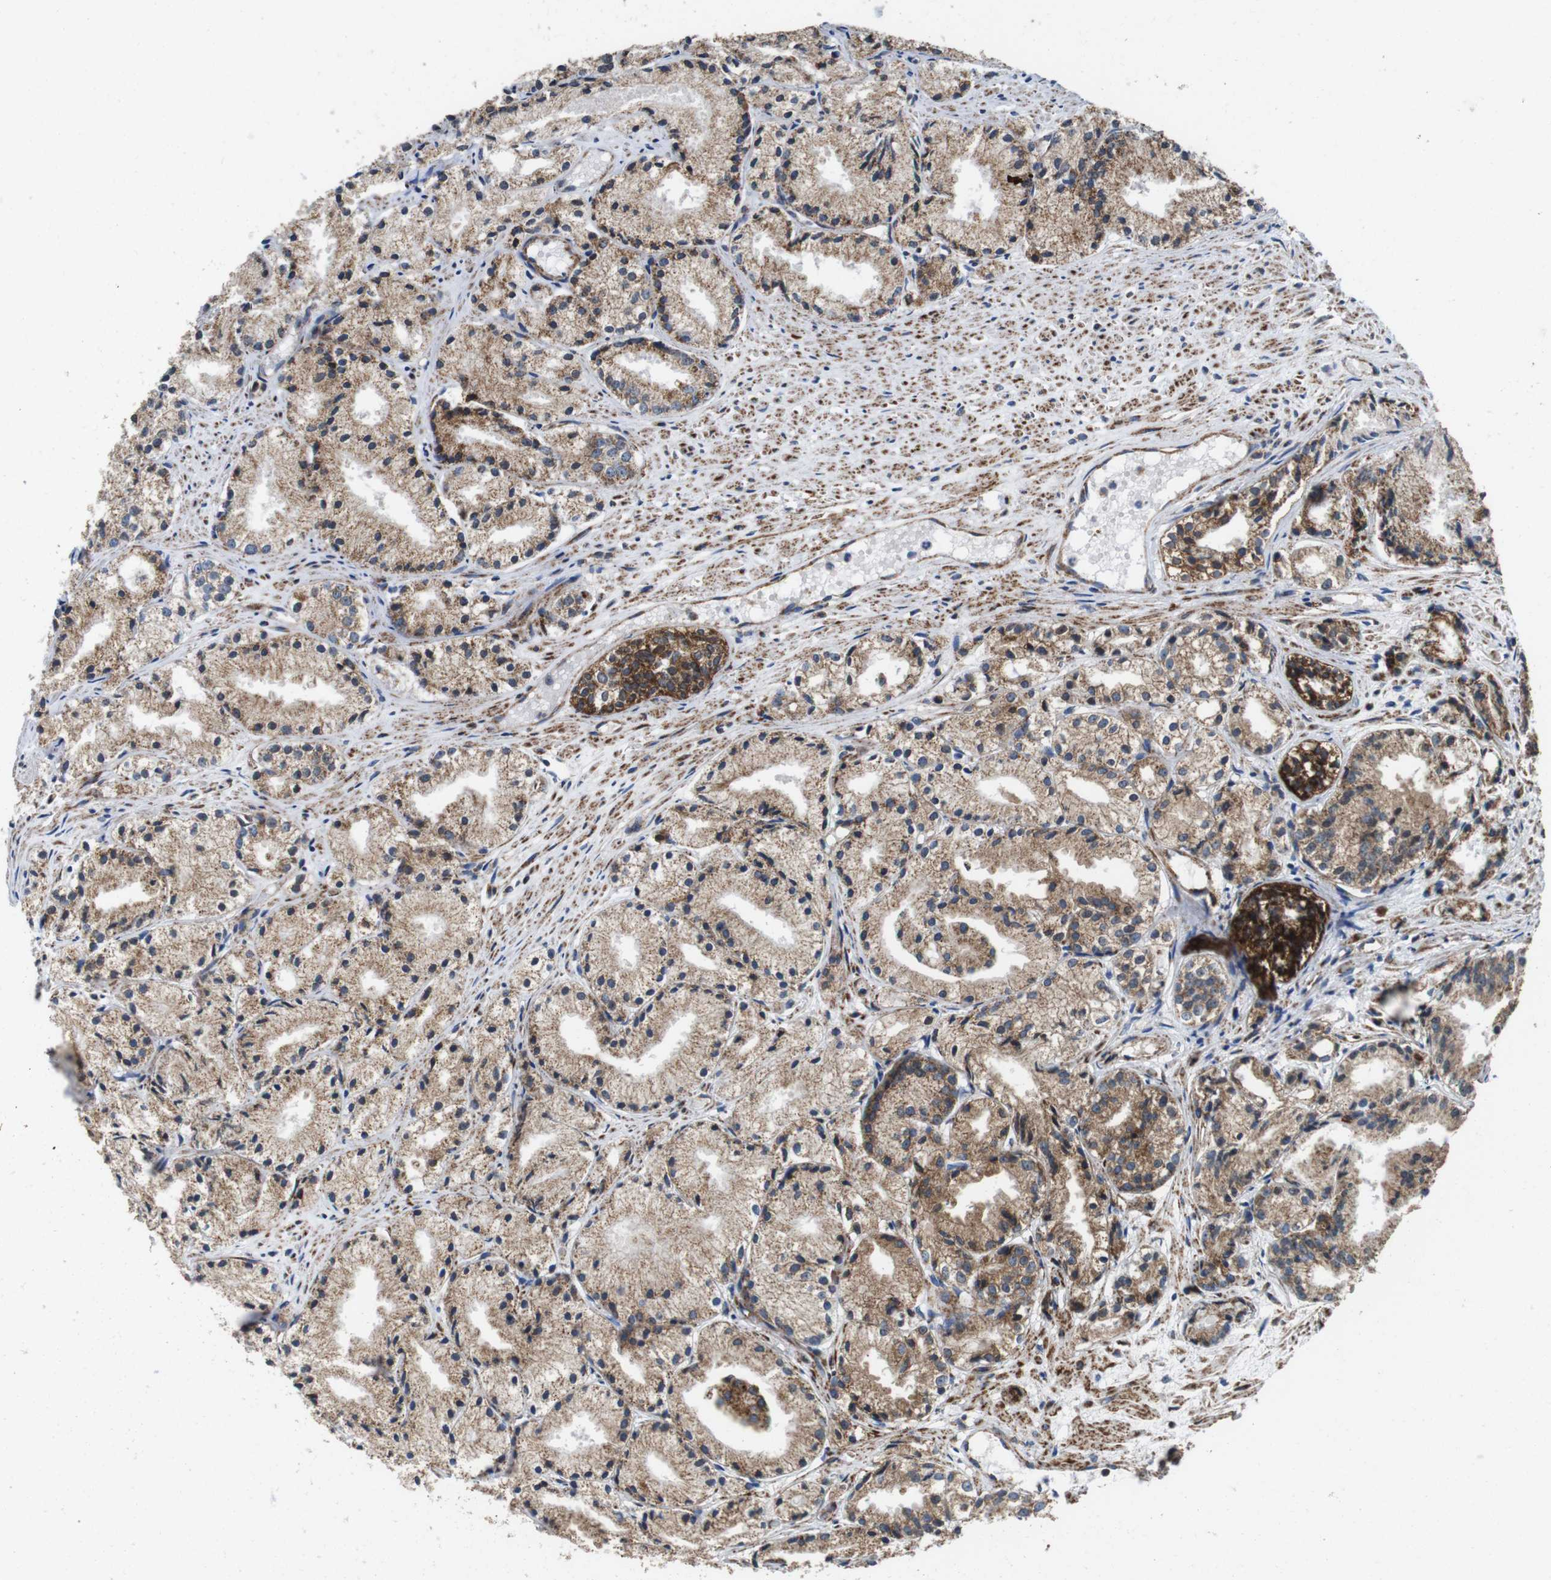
{"staining": {"intensity": "strong", "quantity": "<25%", "location": "cytoplasmic/membranous"}, "tissue": "prostate cancer", "cell_type": "Tumor cells", "image_type": "cancer", "snomed": [{"axis": "morphology", "description": "Adenocarcinoma, Low grade"}, {"axis": "topography", "description": "Prostate"}], "caption": "High-magnification brightfield microscopy of prostate adenocarcinoma (low-grade) stained with DAB (3,3'-diaminobenzidine) (brown) and counterstained with hematoxylin (blue). tumor cells exhibit strong cytoplasmic/membranous staining is seen in approximately<25% of cells.", "gene": "HK1", "patient": {"sex": "male", "age": 72}}